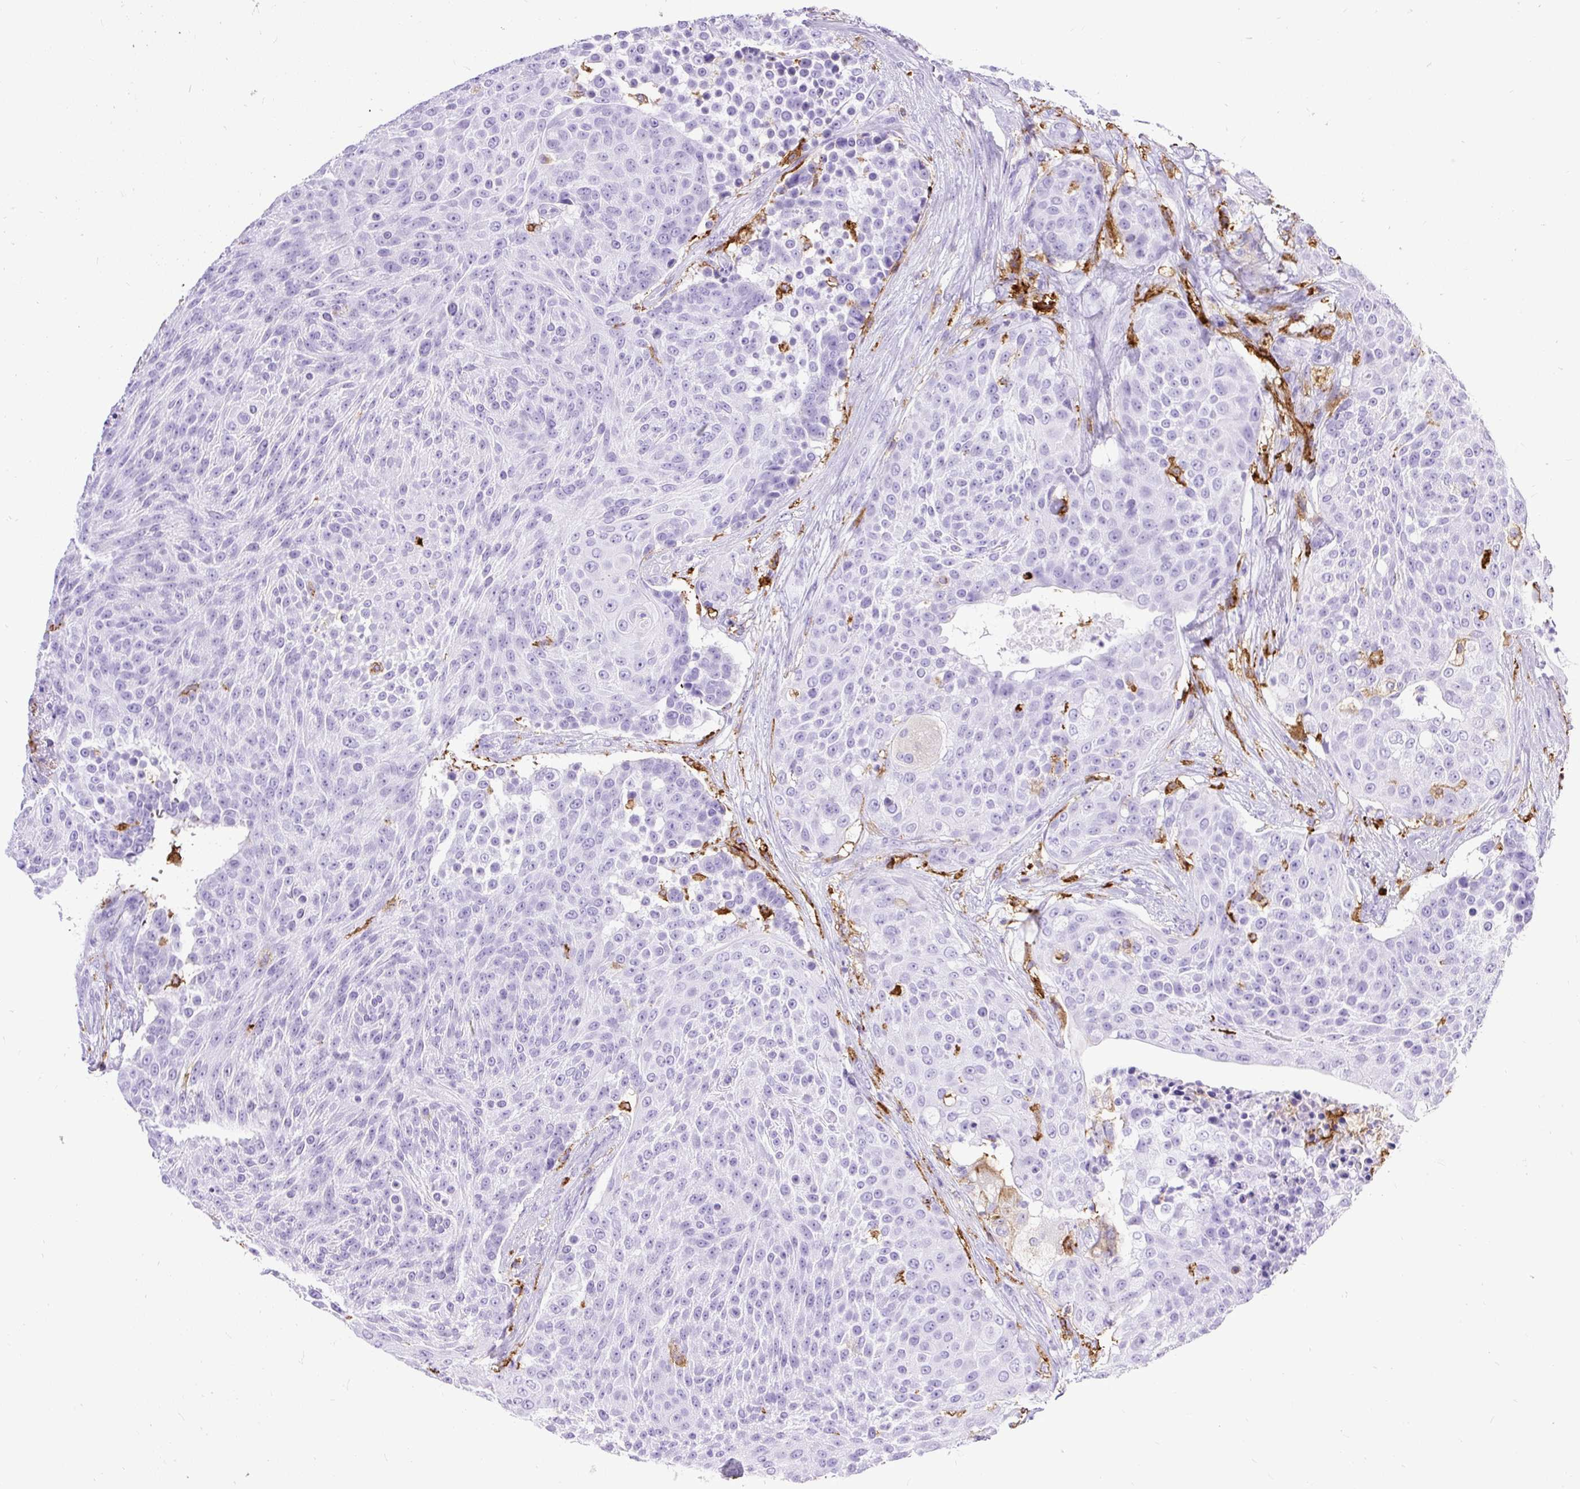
{"staining": {"intensity": "negative", "quantity": "none", "location": "none"}, "tissue": "urothelial cancer", "cell_type": "Tumor cells", "image_type": "cancer", "snomed": [{"axis": "morphology", "description": "Urothelial carcinoma, High grade"}, {"axis": "topography", "description": "Urinary bladder"}], "caption": "Tumor cells show no significant expression in urothelial cancer.", "gene": "HLA-DRA", "patient": {"sex": "female", "age": 63}}